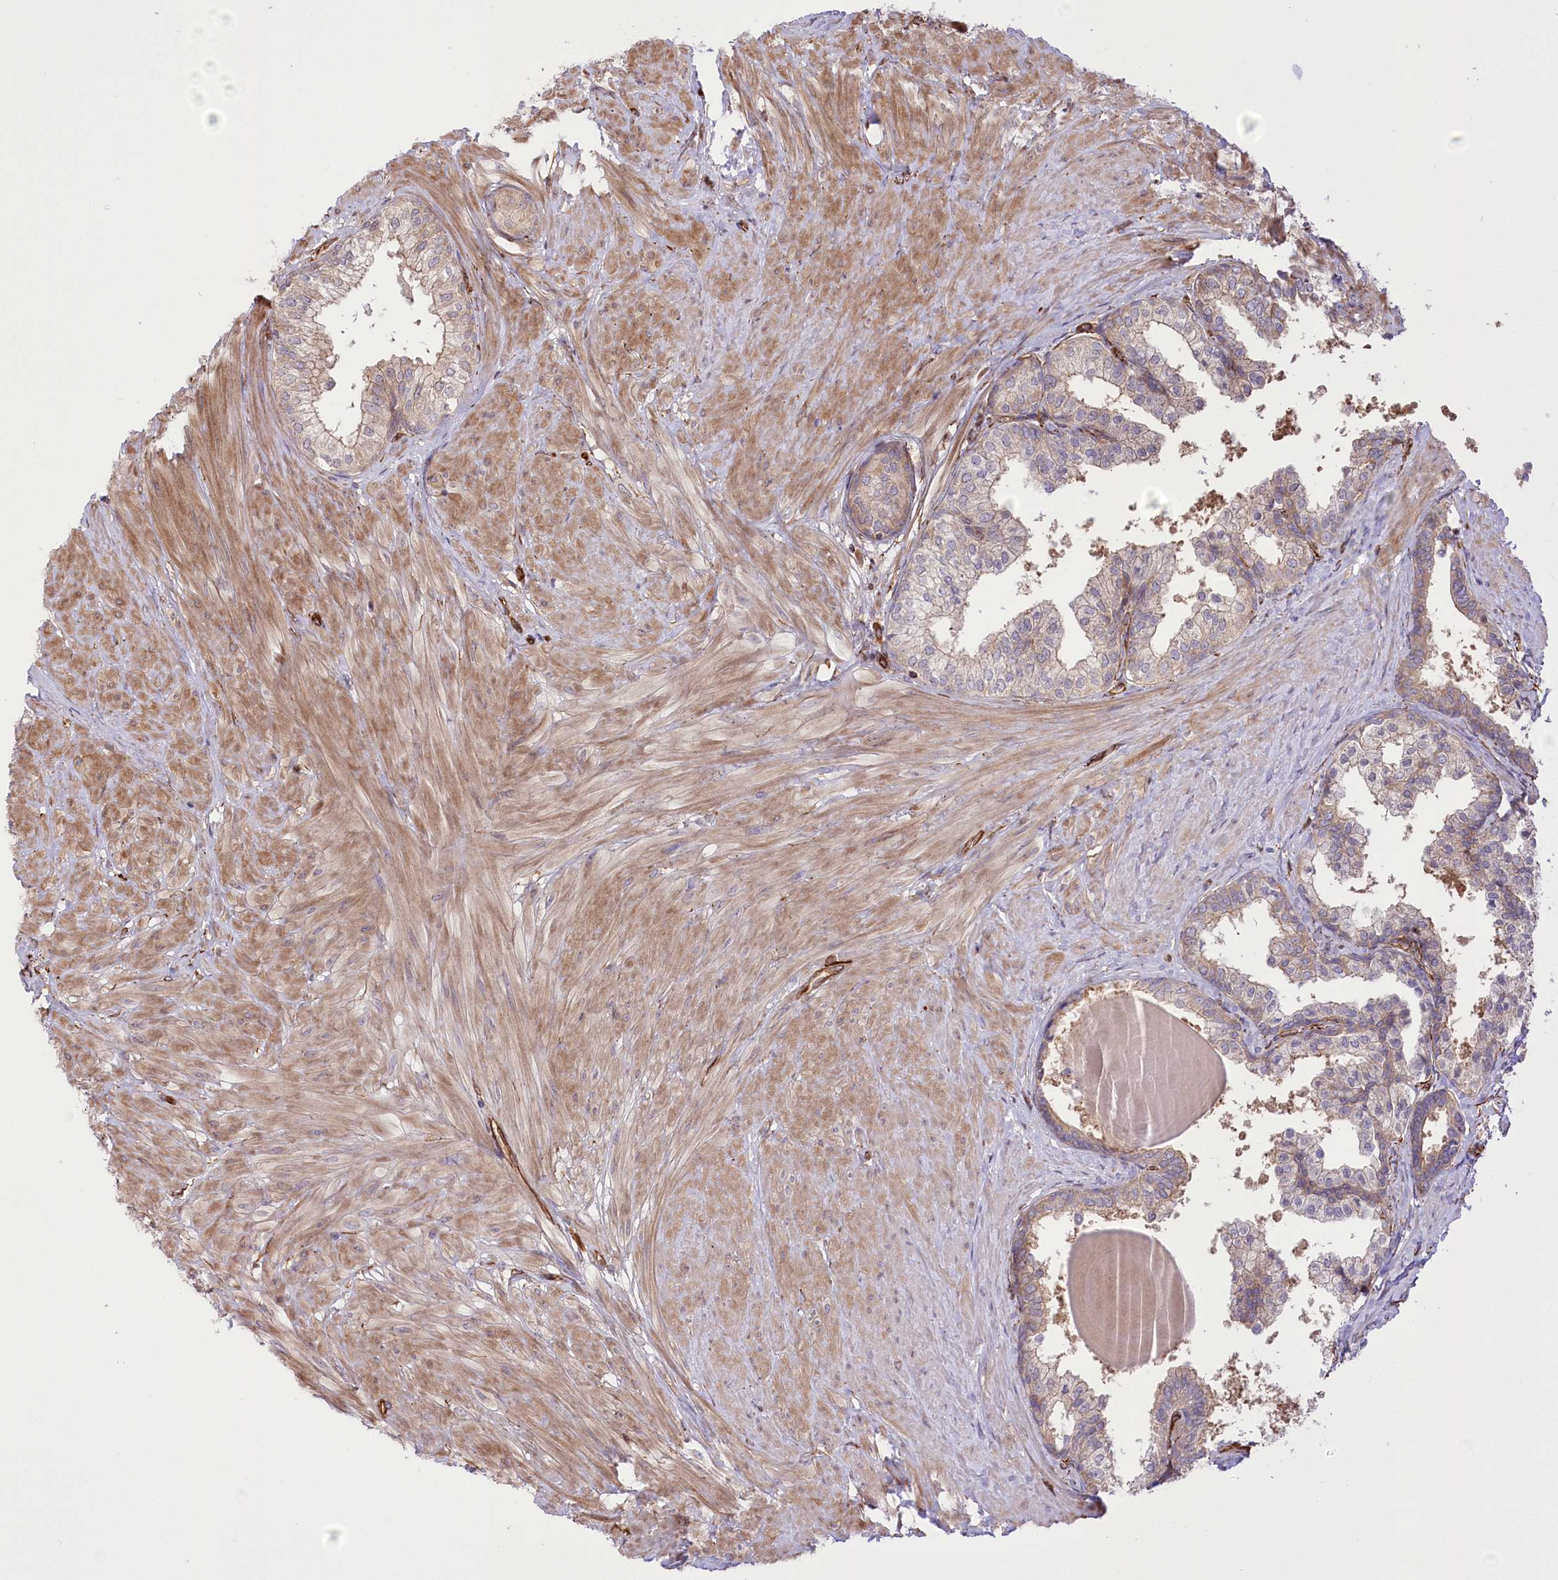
{"staining": {"intensity": "moderate", "quantity": ">75%", "location": "cytoplasmic/membranous"}, "tissue": "prostate", "cell_type": "Glandular cells", "image_type": "normal", "snomed": [{"axis": "morphology", "description": "Normal tissue, NOS"}, {"axis": "topography", "description": "Prostate"}], "caption": "Prostate stained for a protein displays moderate cytoplasmic/membranous positivity in glandular cells. The staining is performed using DAB (3,3'-diaminobenzidine) brown chromogen to label protein expression. The nuclei are counter-stained blue using hematoxylin.", "gene": "TTC1", "patient": {"sex": "male", "age": 48}}